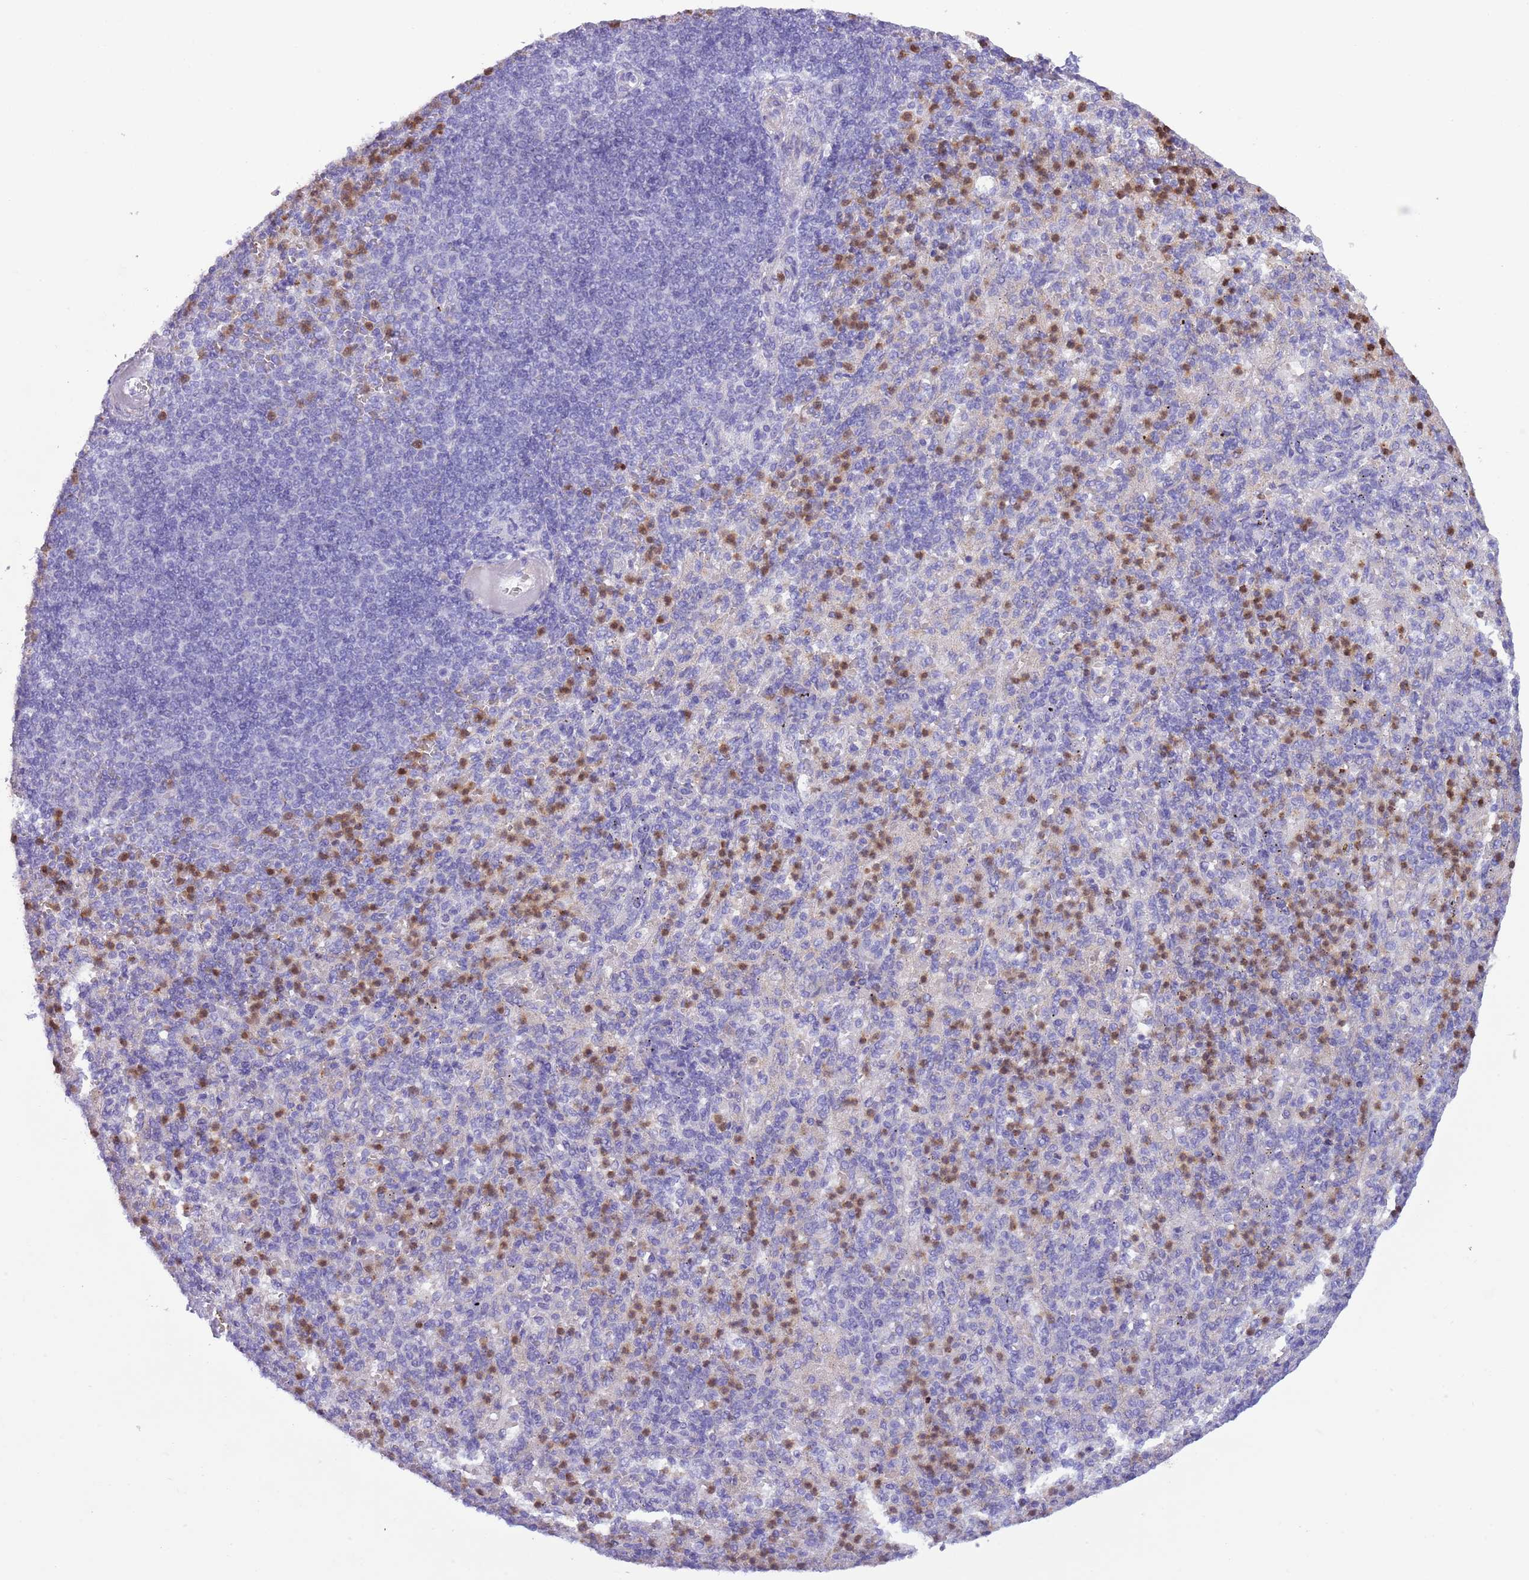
{"staining": {"intensity": "moderate", "quantity": "25%-75%", "location": "cytoplasmic/membranous,nuclear"}, "tissue": "spleen", "cell_type": "Cells in red pulp", "image_type": "normal", "snomed": [{"axis": "morphology", "description": "Normal tissue, NOS"}, {"axis": "topography", "description": "Spleen"}], "caption": "Protein expression by immunohistochemistry (IHC) shows moderate cytoplasmic/membranous,nuclear positivity in approximately 25%-75% of cells in red pulp in normal spleen.", "gene": "OR6M1", "patient": {"sex": "female", "age": 74}}